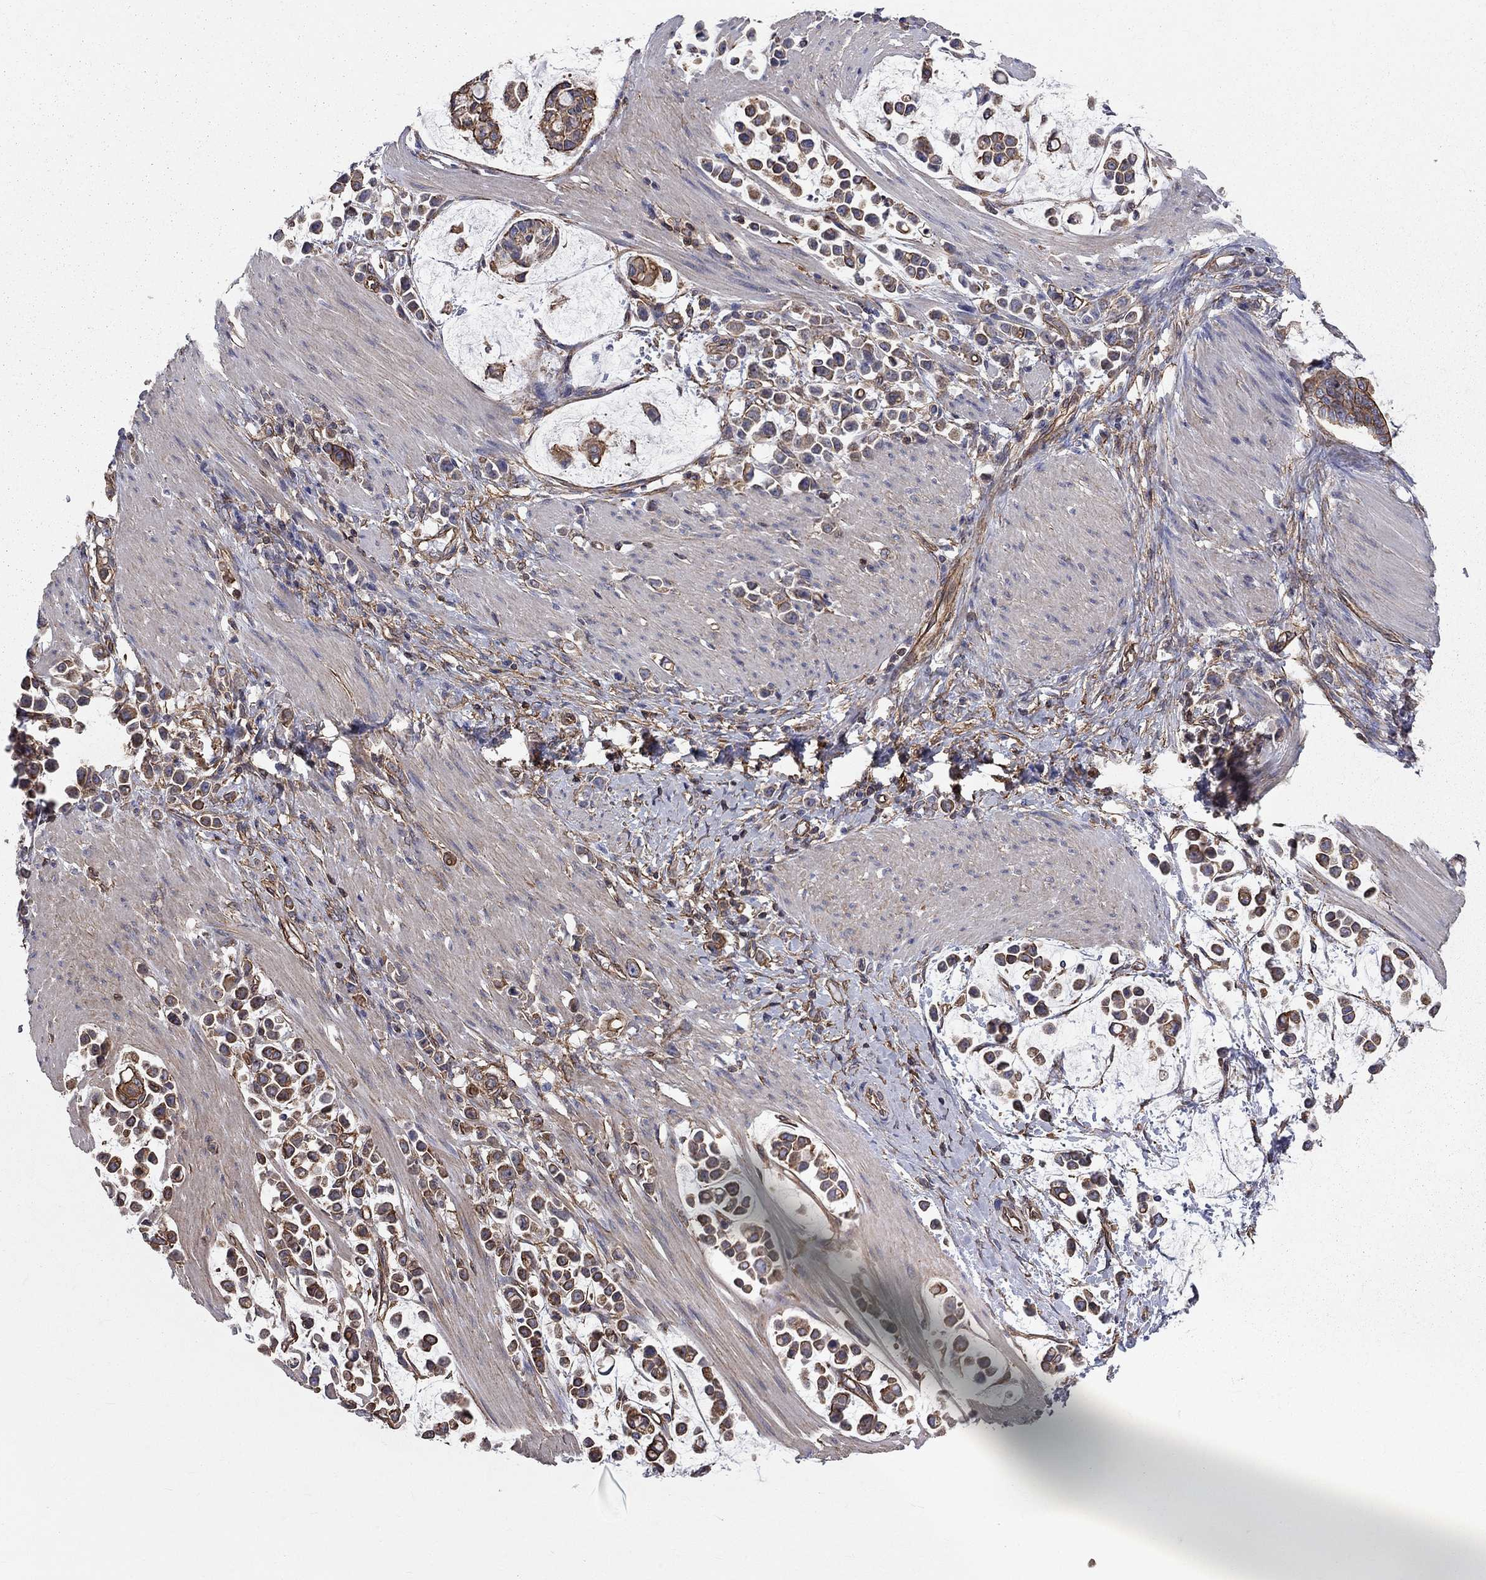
{"staining": {"intensity": "strong", "quantity": "25%-75%", "location": "cytoplasmic/membranous"}, "tissue": "stomach cancer", "cell_type": "Tumor cells", "image_type": "cancer", "snomed": [{"axis": "morphology", "description": "Adenocarcinoma, NOS"}, {"axis": "topography", "description": "Stomach"}], "caption": "Immunohistochemical staining of stomach adenocarcinoma demonstrates high levels of strong cytoplasmic/membranous protein positivity in about 25%-75% of tumor cells. The staining was performed using DAB (3,3'-diaminobenzidine), with brown indicating positive protein expression. Nuclei are stained blue with hematoxylin.", "gene": "BICDL2", "patient": {"sex": "male", "age": 82}}